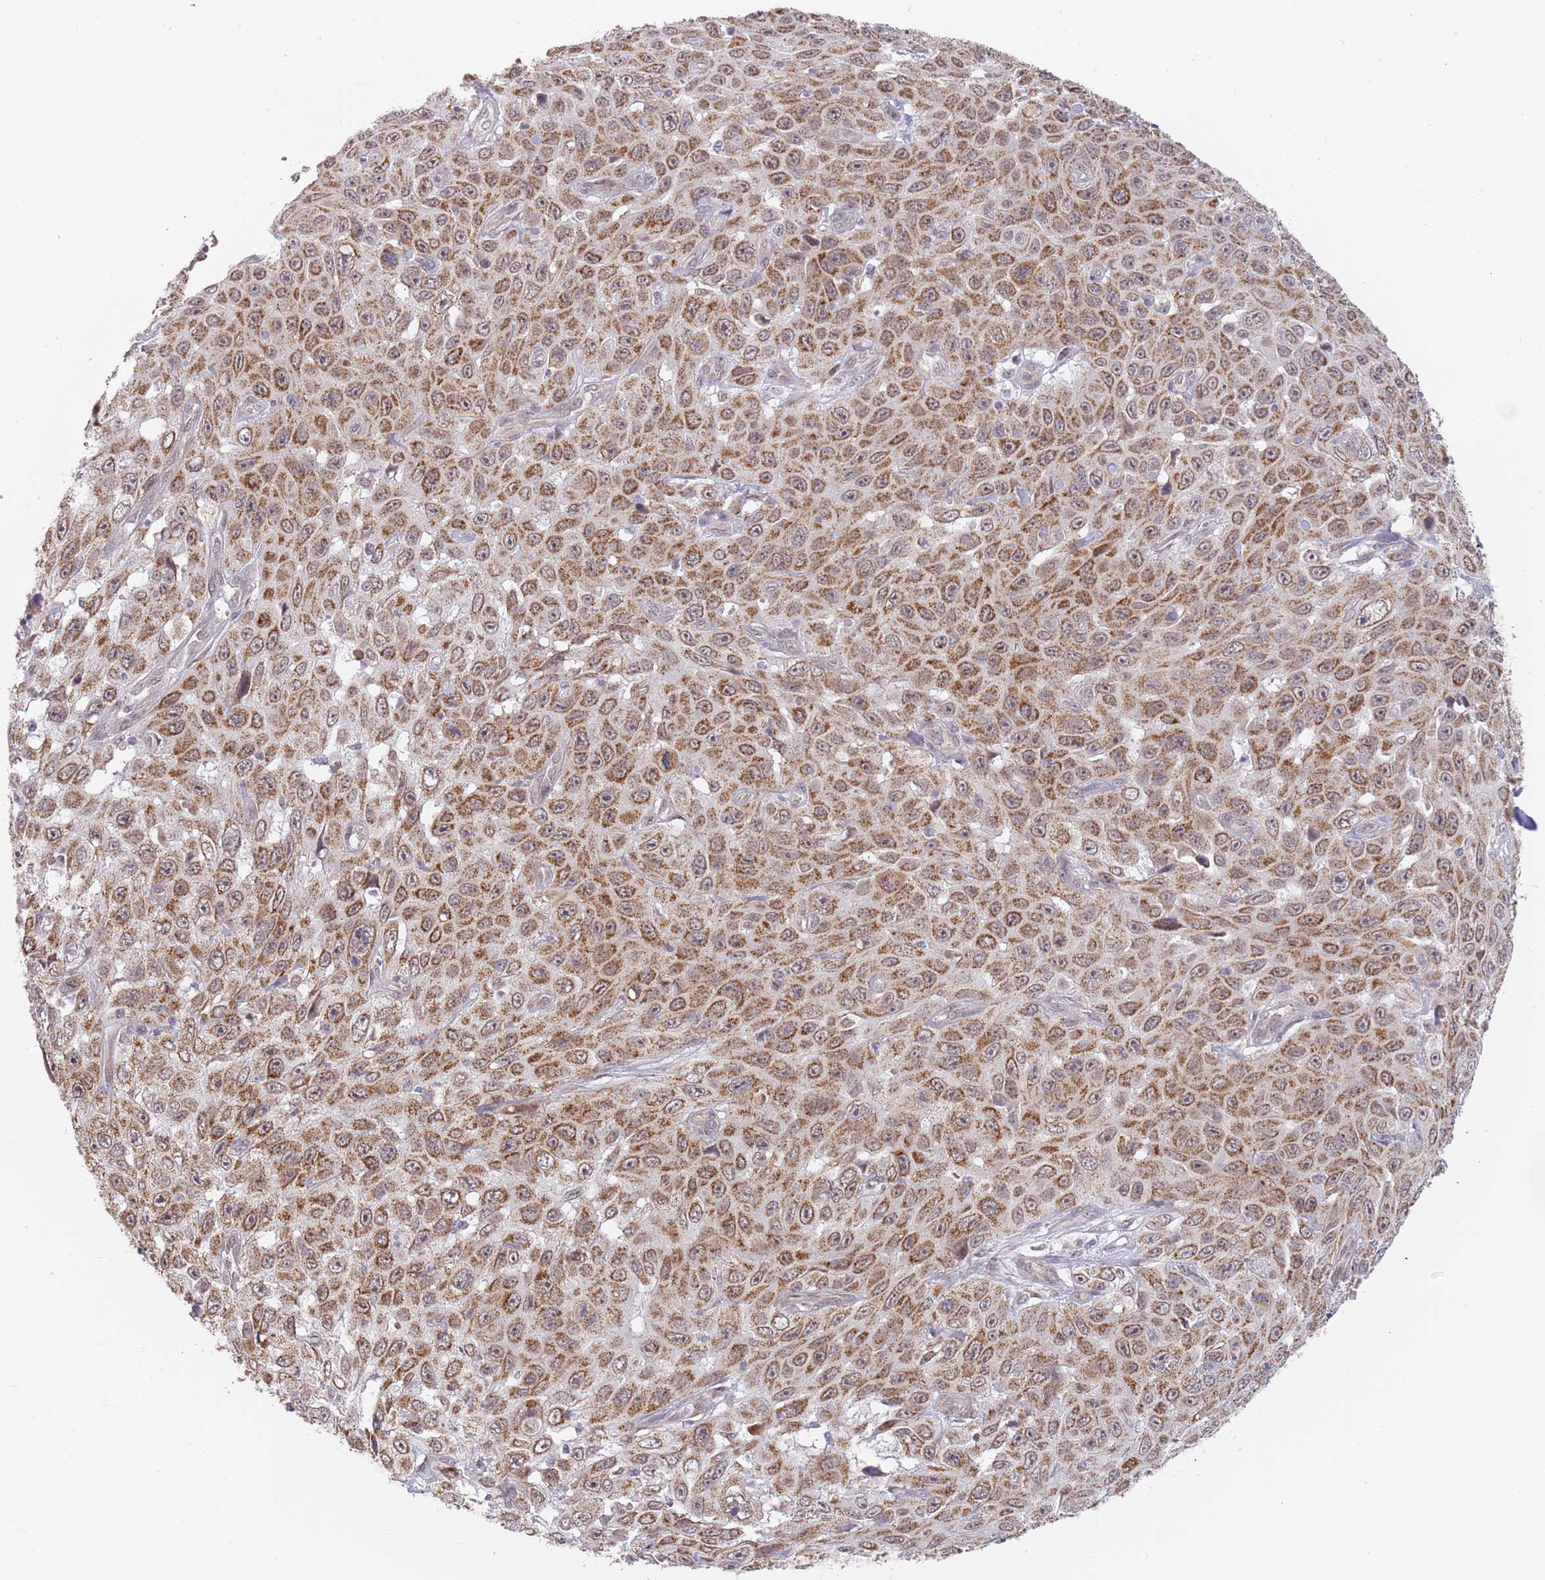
{"staining": {"intensity": "moderate", "quantity": ">75%", "location": "cytoplasmic/membranous"}, "tissue": "skin cancer", "cell_type": "Tumor cells", "image_type": "cancer", "snomed": [{"axis": "morphology", "description": "Squamous cell carcinoma, NOS"}, {"axis": "topography", "description": "Skin"}], "caption": "Skin cancer (squamous cell carcinoma) tissue reveals moderate cytoplasmic/membranous expression in about >75% of tumor cells, visualized by immunohistochemistry.", "gene": "UQCC3", "patient": {"sex": "male", "age": 82}}